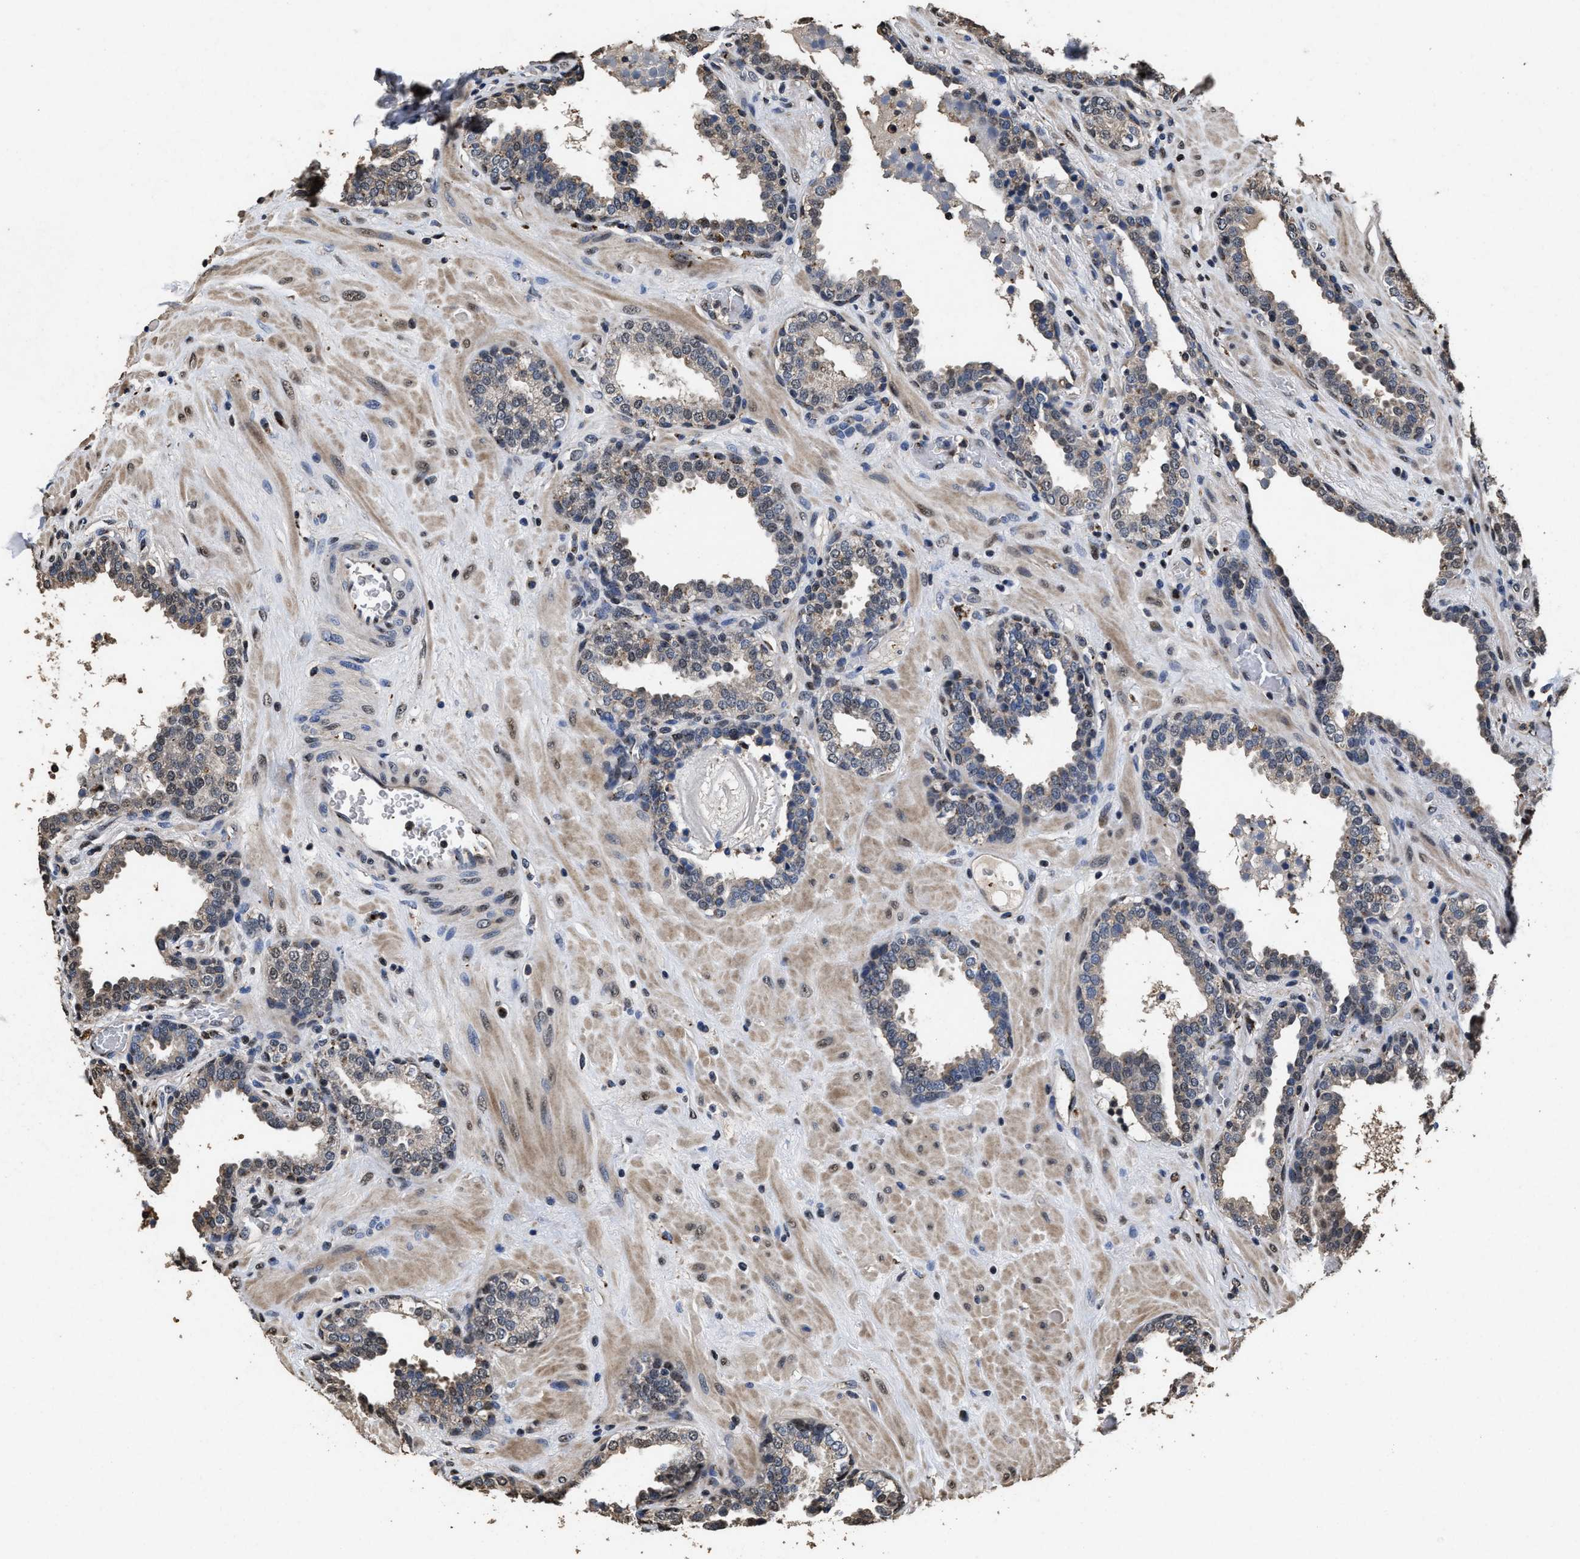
{"staining": {"intensity": "weak", "quantity": "<25%", "location": "nuclear"}, "tissue": "prostate", "cell_type": "Glandular cells", "image_type": "normal", "snomed": [{"axis": "morphology", "description": "Normal tissue, NOS"}, {"axis": "topography", "description": "Prostate"}], "caption": "IHC micrograph of unremarkable prostate: human prostate stained with DAB demonstrates no significant protein staining in glandular cells.", "gene": "TPST2", "patient": {"sex": "male", "age": 51}}